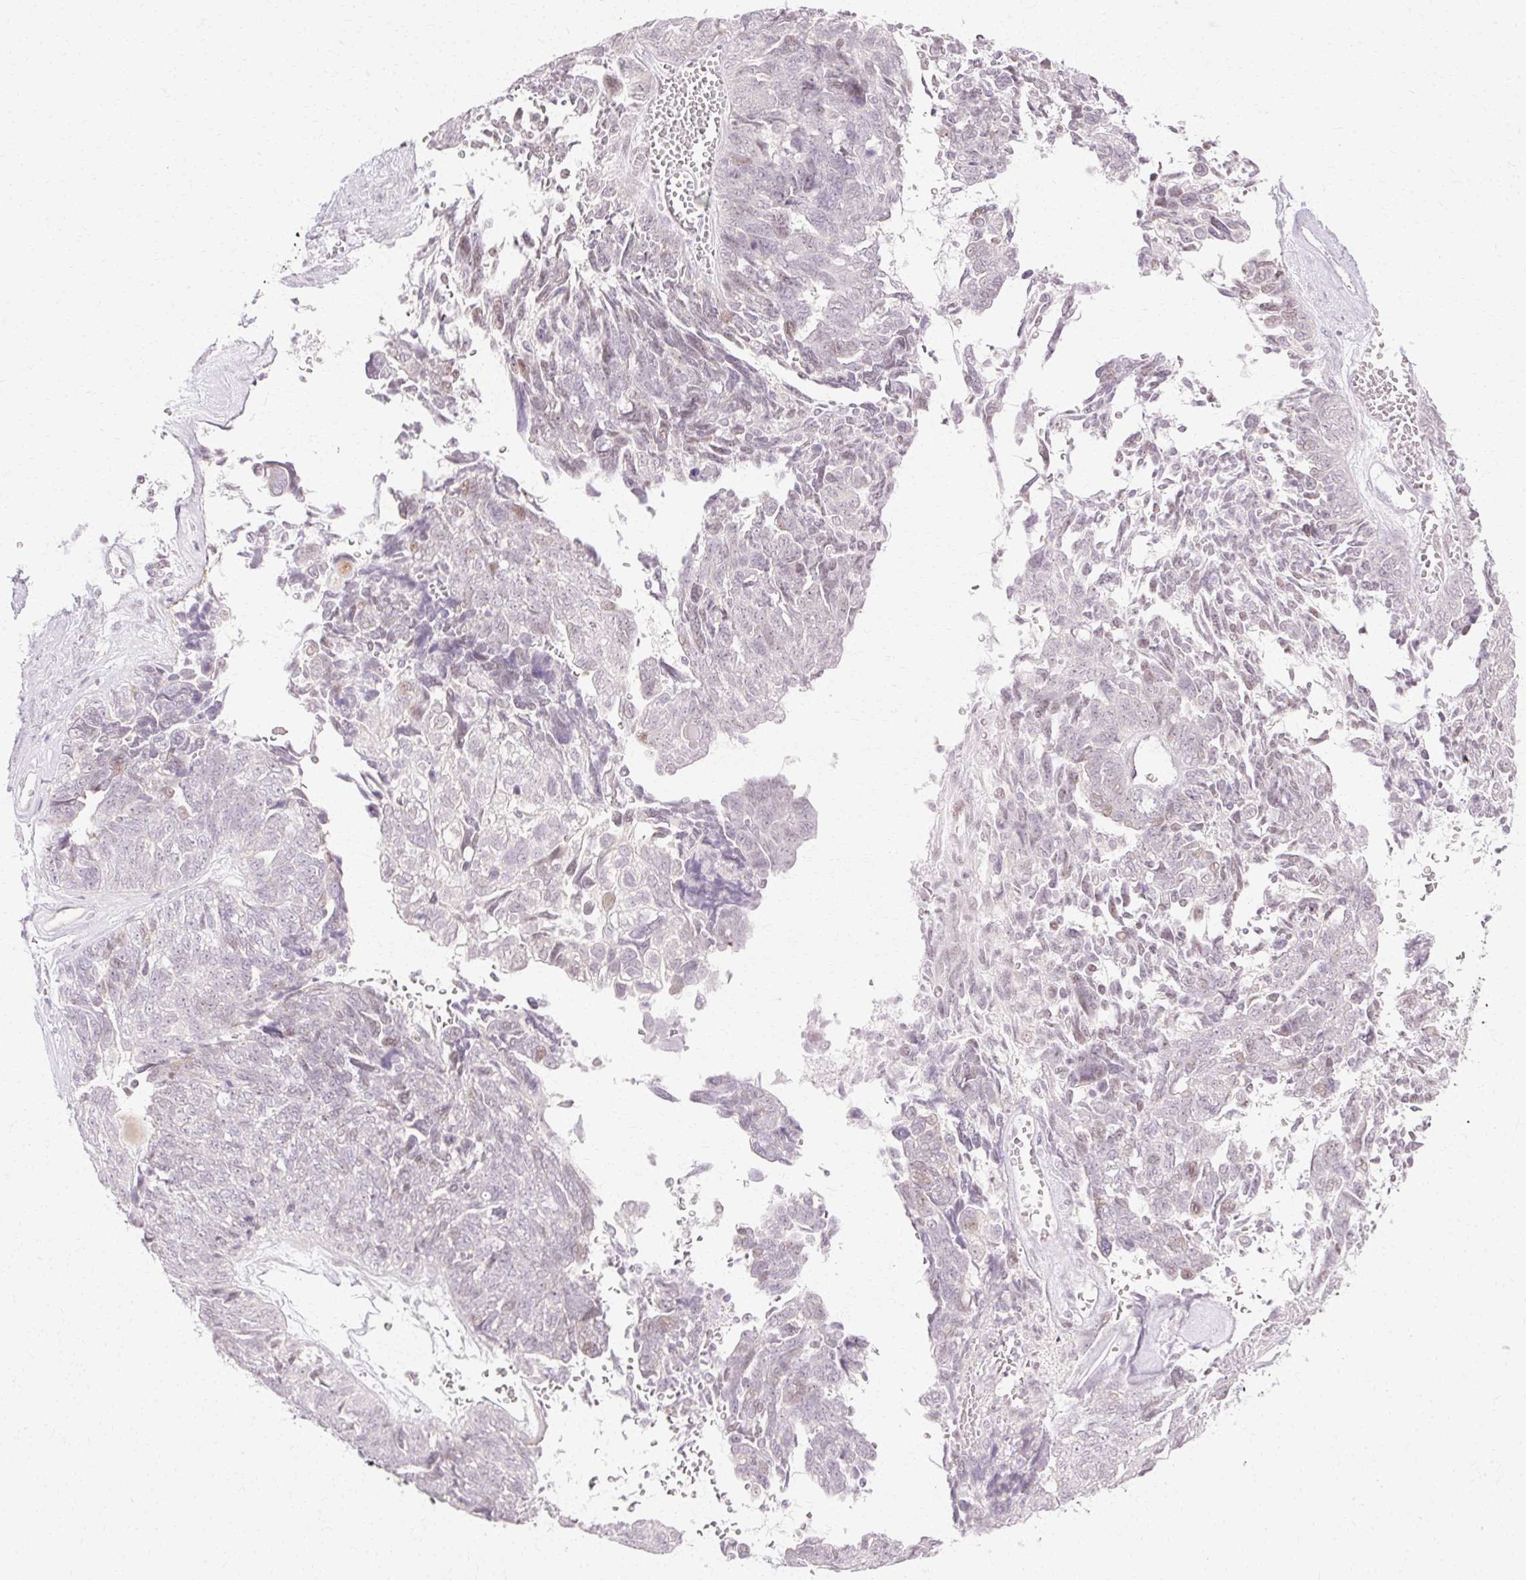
{"staining": {"intensity": "weak", "quantity": "<25%", "location": "nuclear"}, "tissue": "ovarian cancer", "cell_type": "Tumor cells", "image_type": "cancer", "snomed": [{"axis": "morphology", "description": "Cystadenocarcinoma, serous, NOS"}, {"axis": "topography", "description": "Ovary"}], "caption": "Immunohistochemical staining of human serous cystadenocarcinoma (ovarian) displays no significant positivity in tumor cells.", "gene": "C3orf49", "patient": {"sex": "female", "age": 79}}